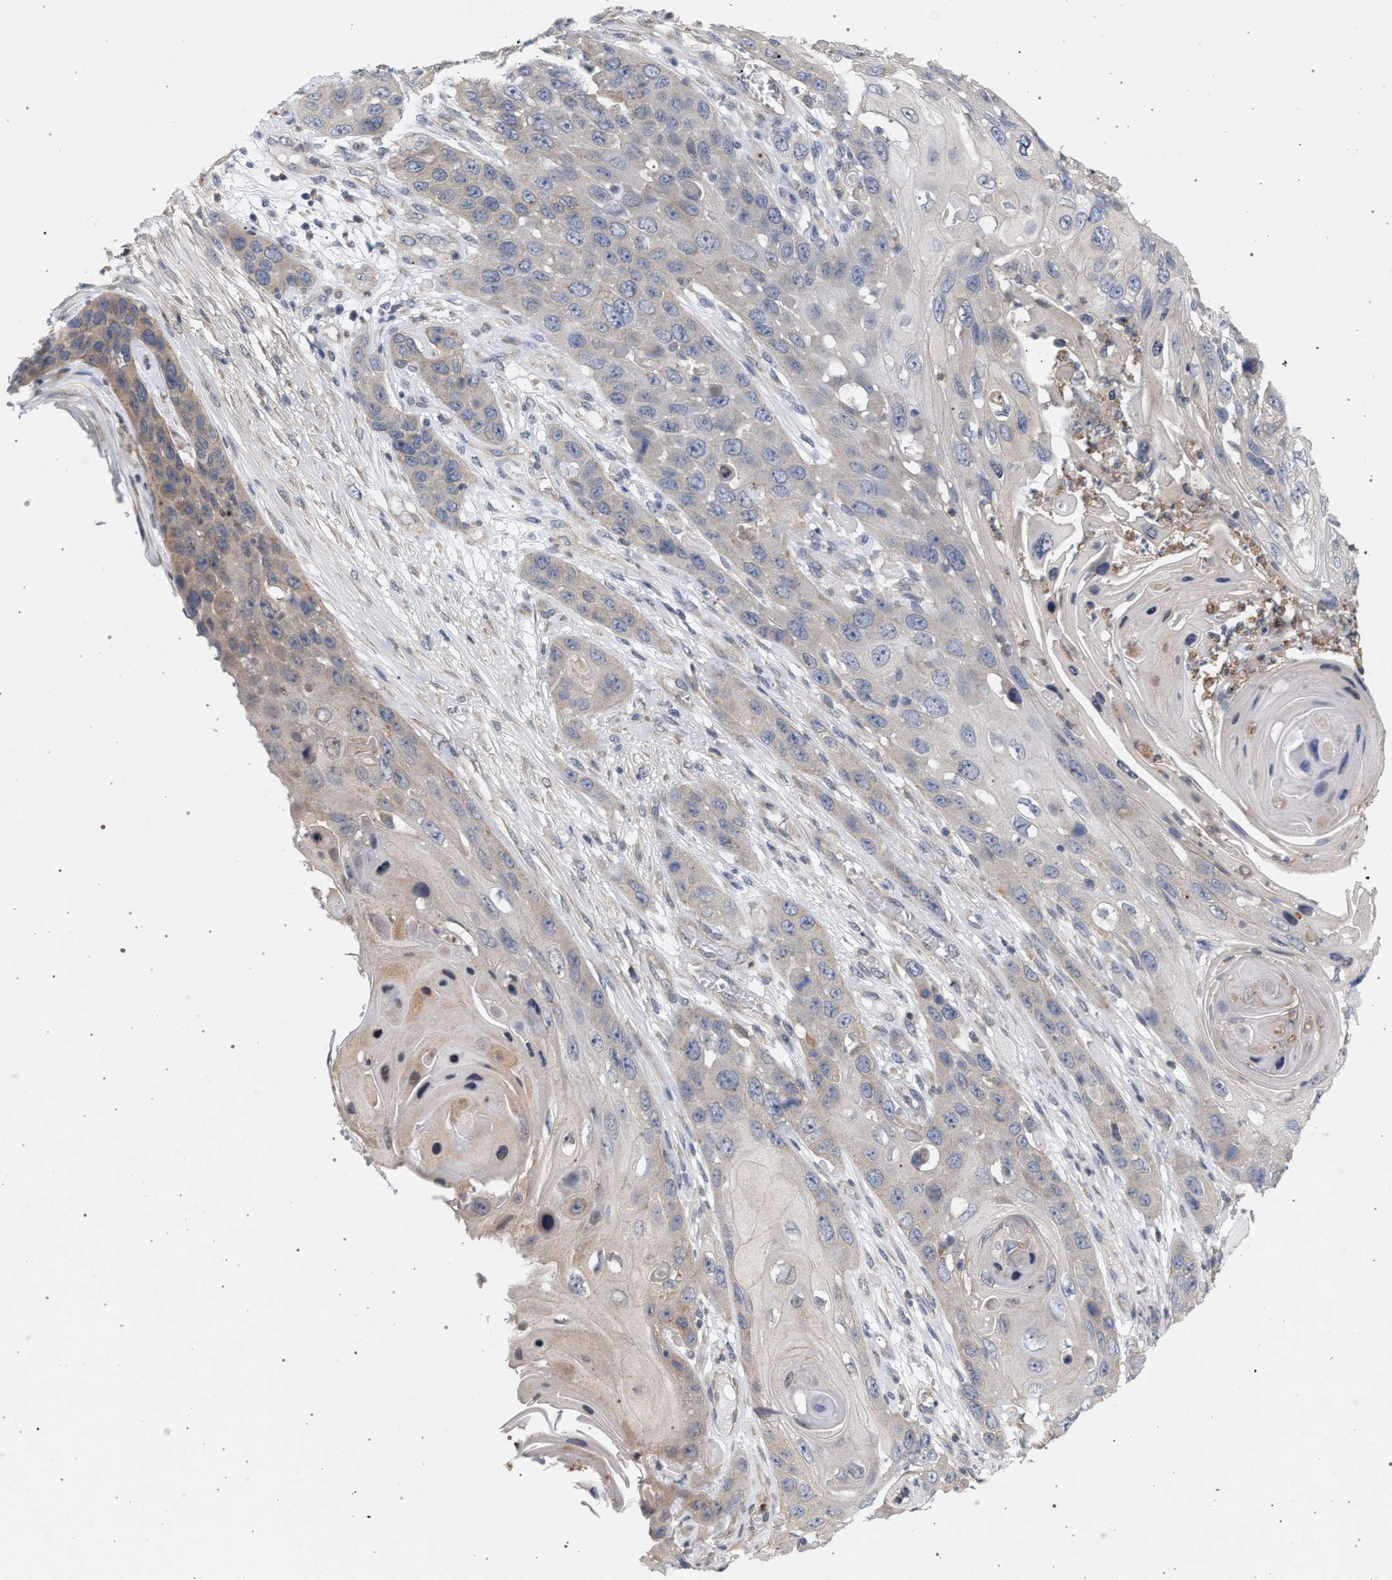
{"staining": {"intensity": "weak", "quantity": "<25%", "location": "cytoplasmic/membranous"}, "tissue": "skin cancer", "cell_type": "Tumor cells", "image_type": "cancer", "snomed": [{"axis": "morphology", "description": "Squamous cell carcinoma, NOS"}, {"axis": "topography", "description": "Skin"}], "caption": "The micrograph reveals no significant staining in tumor cells of squamous cell carcinoma (skin).", "gene": "ARPC5L", "patient": {"sex": "male", "age": 55}}